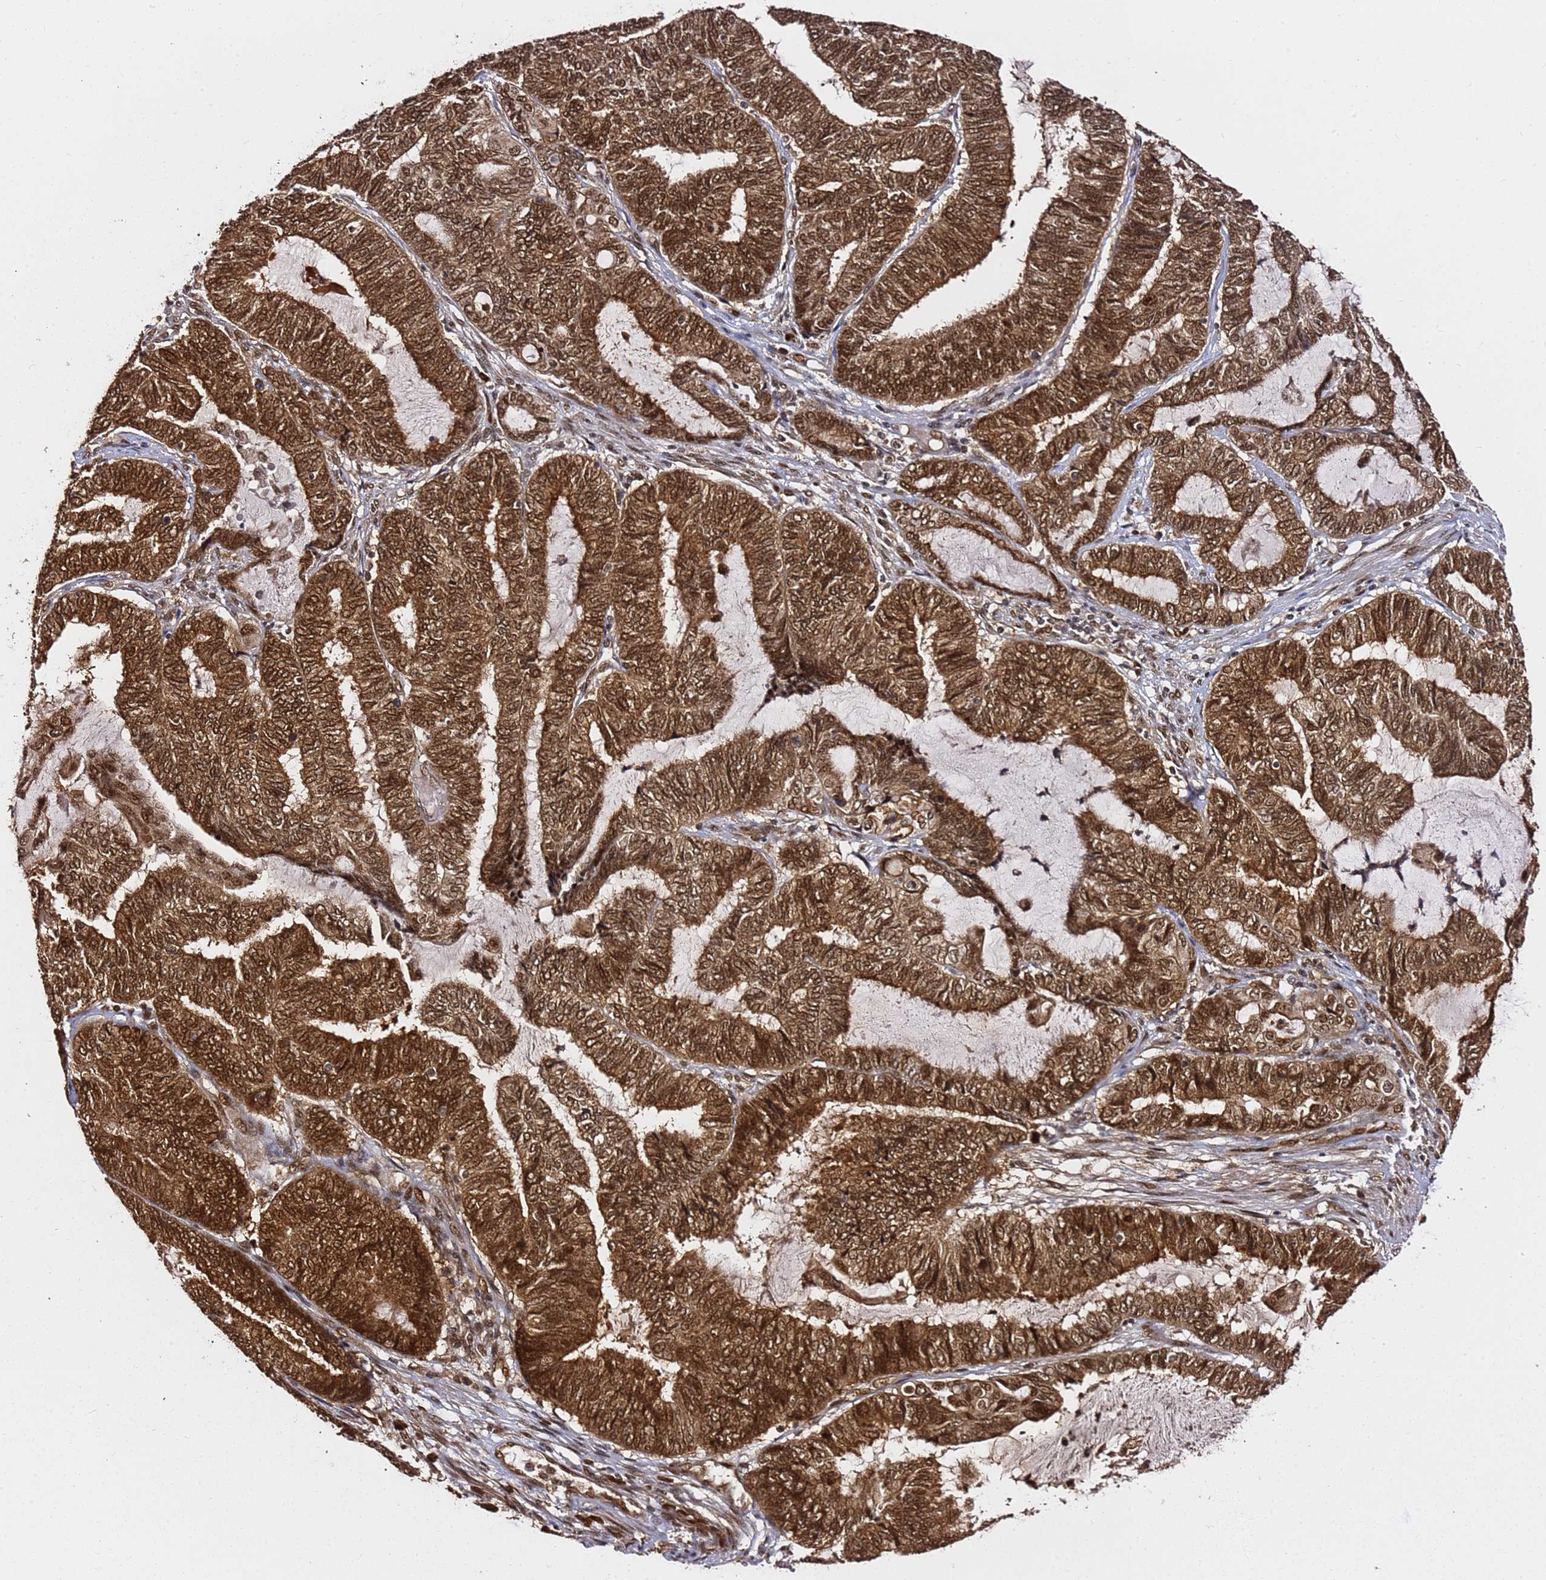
{"staining": {"intensity": "moderate", "quantity": ">75%", "location": "cytoplasmic/membranous,nuclear"}, "tissue": "endometrial cancer", "cell_type": "Tumor cells", "image_type": "cancer", "snomed": [{"axis": "morphology", "description": "Adenocarcinoma, NOS"}, {"axis": "topography", "description": "Uterus"}, {"axis": "topography", "description": "Endometrium"}], "caption": "Brown immunohistochemical staining in human adenocarcinoma (endometrial) reveals moderate cytoplasmic/membranous and nuclear positivity in approximately >75% of tumor cells. The staining is performed using DAB (3,3'-diaminobenzidine) brown chromogen to label protein expression. The nuclei are counter-stained blue using hematoxylin.", "gene": "RGS18", "patient": {"sex": "female", "age": 70}}